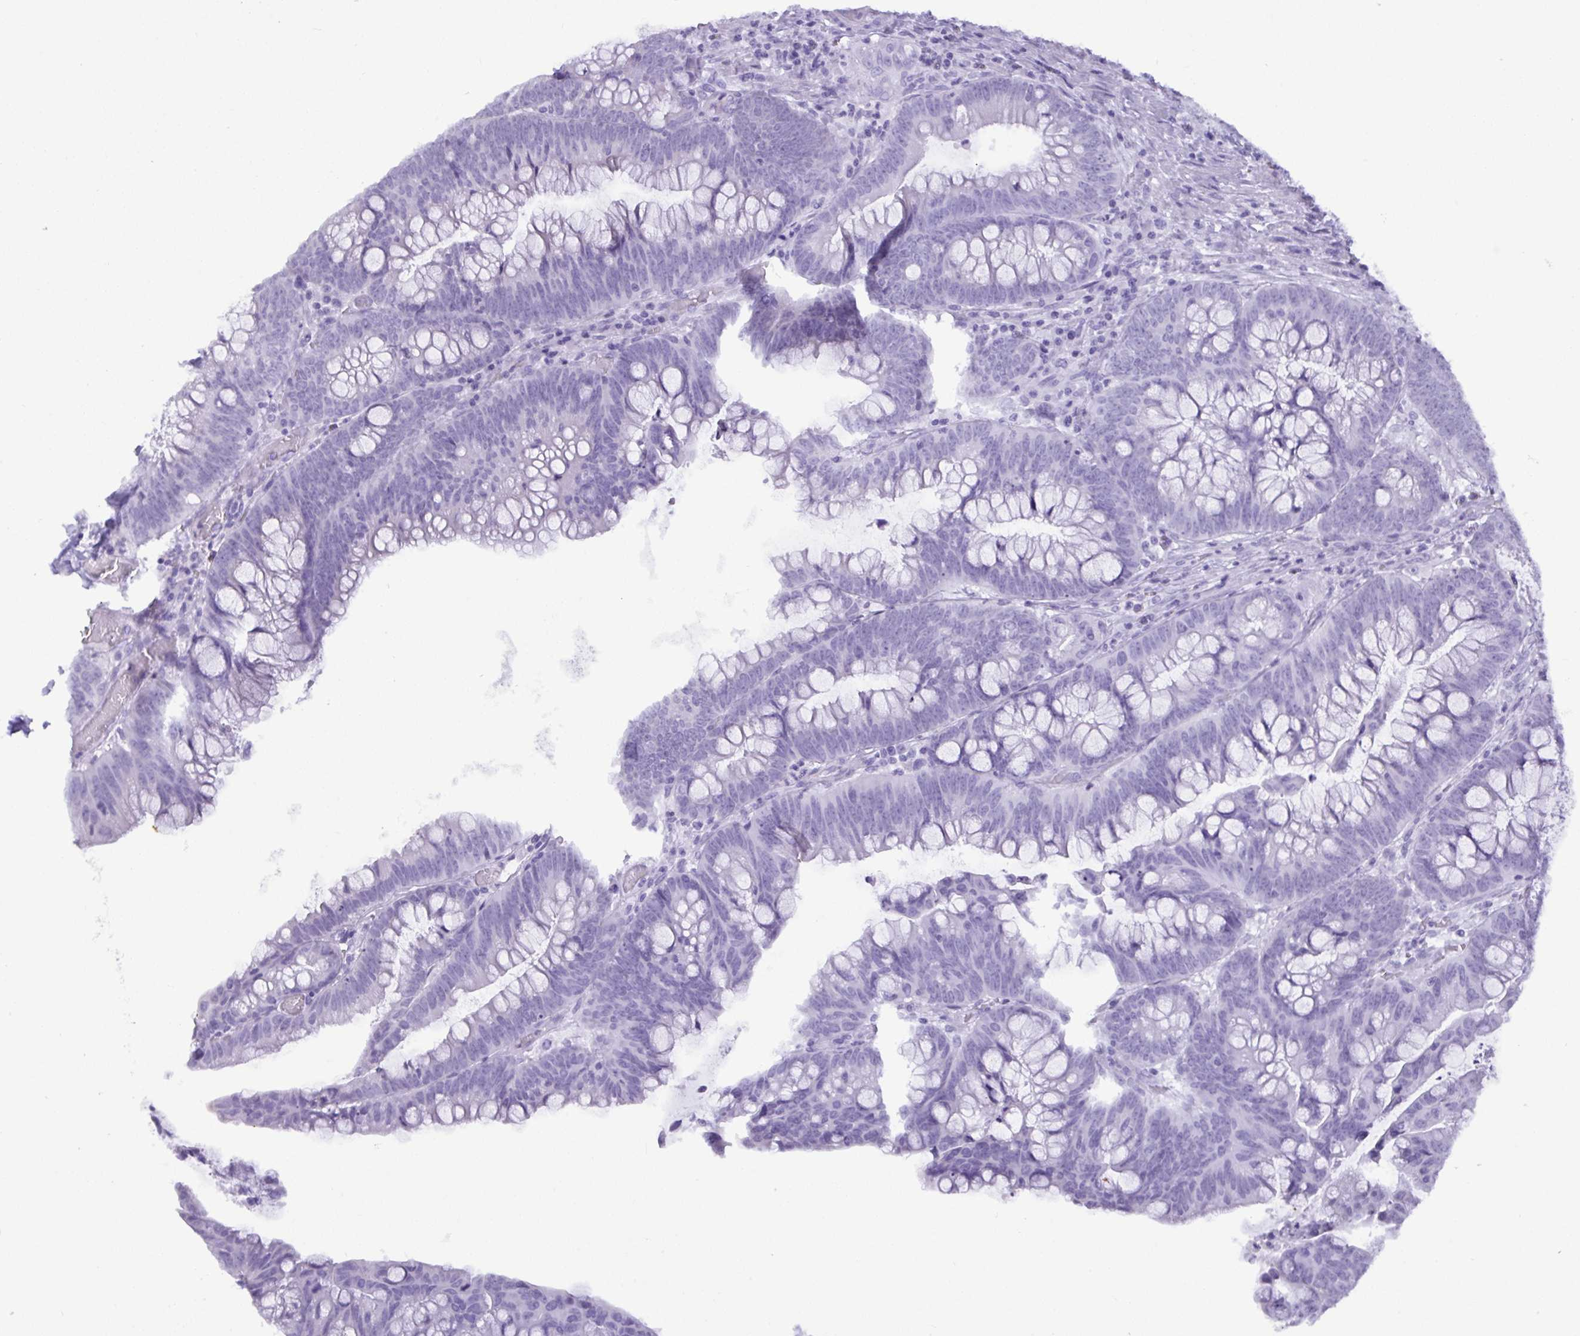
{"staining": {"intensity": "negative", "quantity": "none", "location": "none"}, "tissue": "colorectal cancer", "cell_type": "Tumor cells", "image_type": "cancer", "snomed": [{"axis": "morphology", "description": "Adenocarcinoma, NOS"}, {"axis": "topography", "description": "Colon"}], "caption": "Micrograph shows no protein staining in tumor cells of colorectal cancer (adenocarcinoma) tissue. Nuclei are stained in blue.", "gene": "C4orf33", "patient": {"sex": "male", "age": 62}}